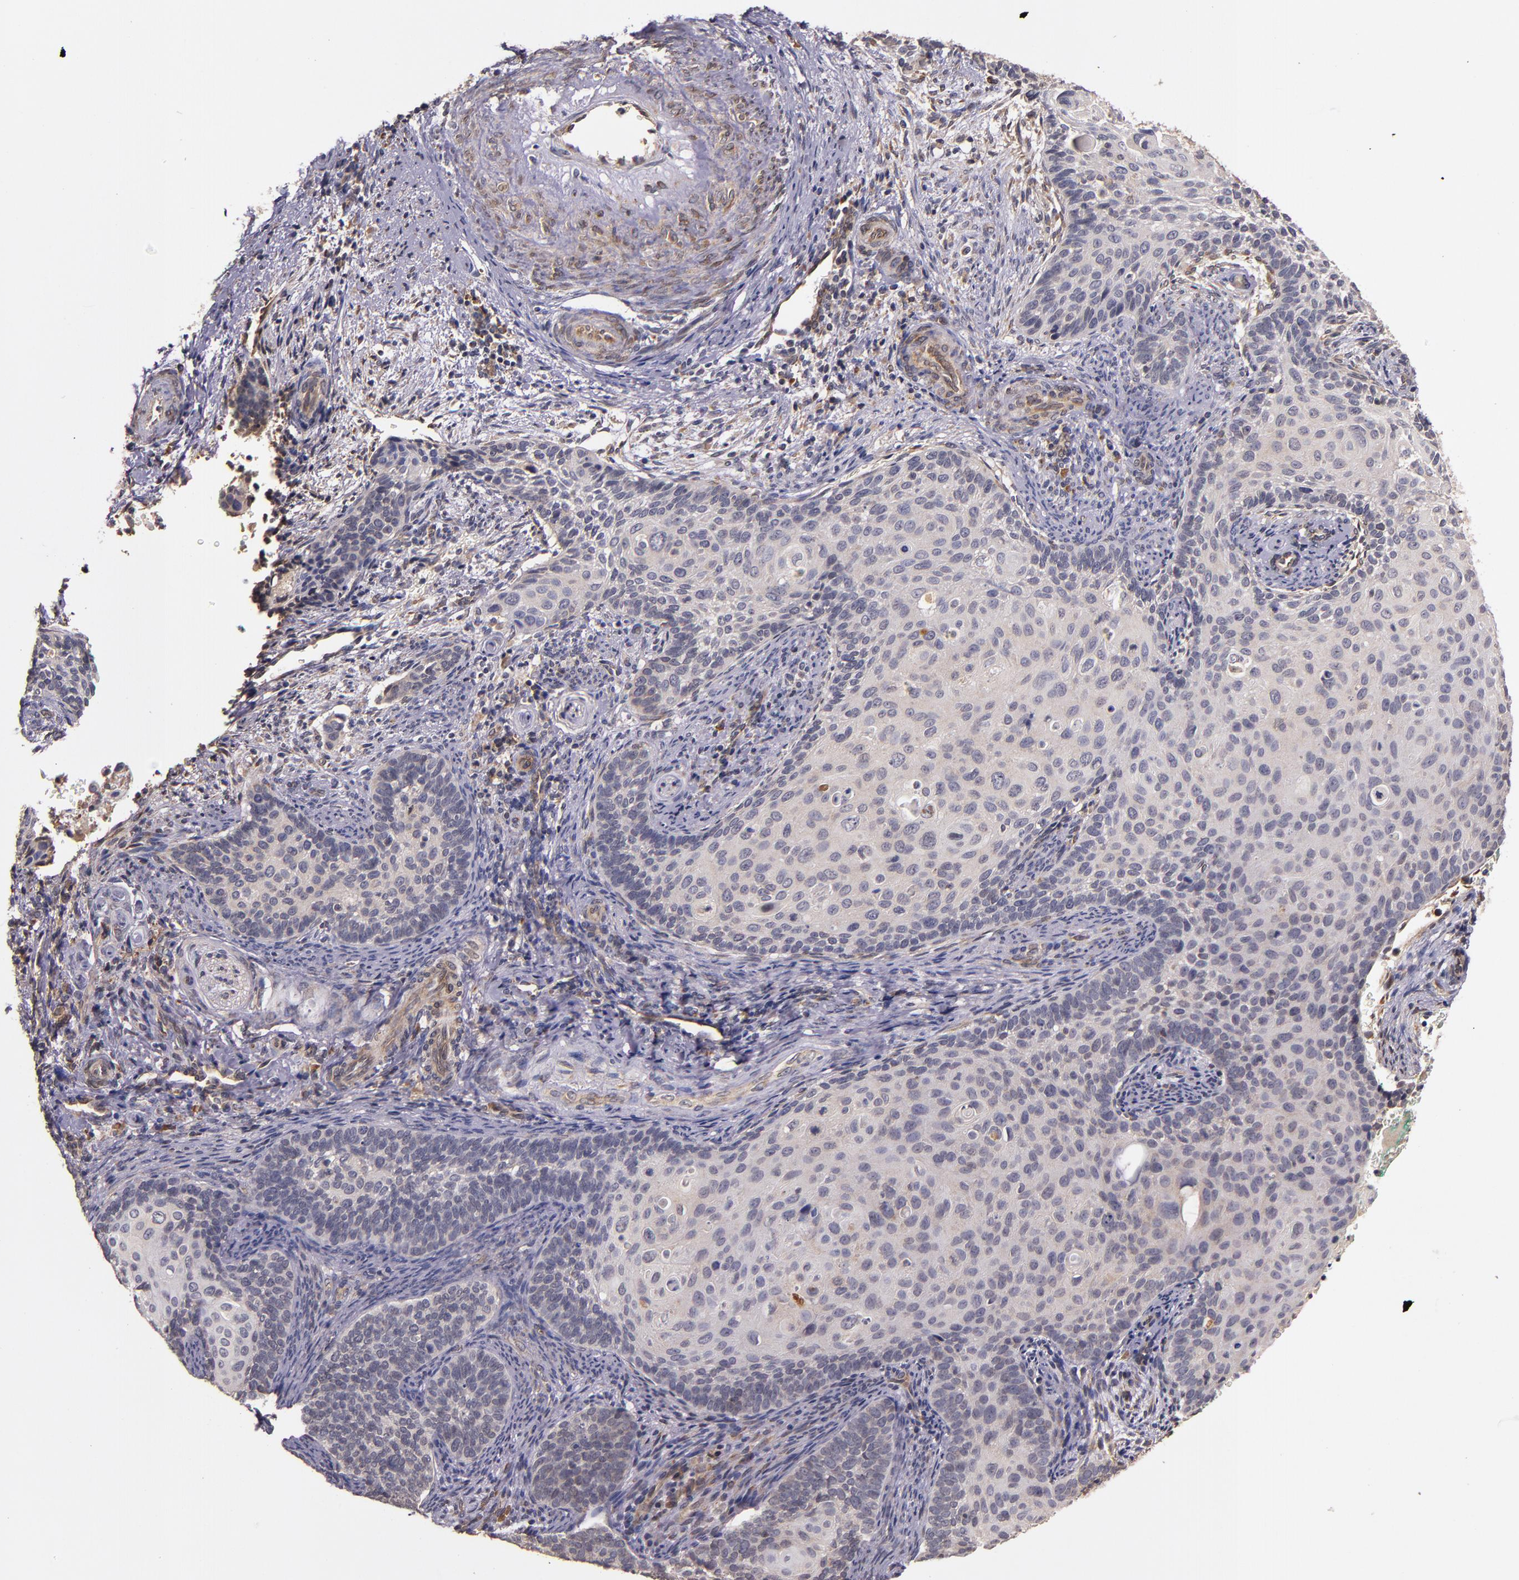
{"staining": {"intensity": "weak", "quantity": ">75%", "location": "cytoplasmic/membranous"}, "tissue": "cervical cancer", "cell_type": "Tumor cells", "image_type": "cancer", "snomed": [{"axis": "morphology", "description": "Squamous cell carcinoma, NOS"}, {"axis": "topography", "description": "Cervix"}], "caption": "Cervical squamous cell carcinoma was stained to show a protein in brown. There is low levels of weak cytoplasmic/membranous expression in approximately >75% of tumor cells.", "gene": "PRAF2", "patient": {"sex": "female", "age": 33}}